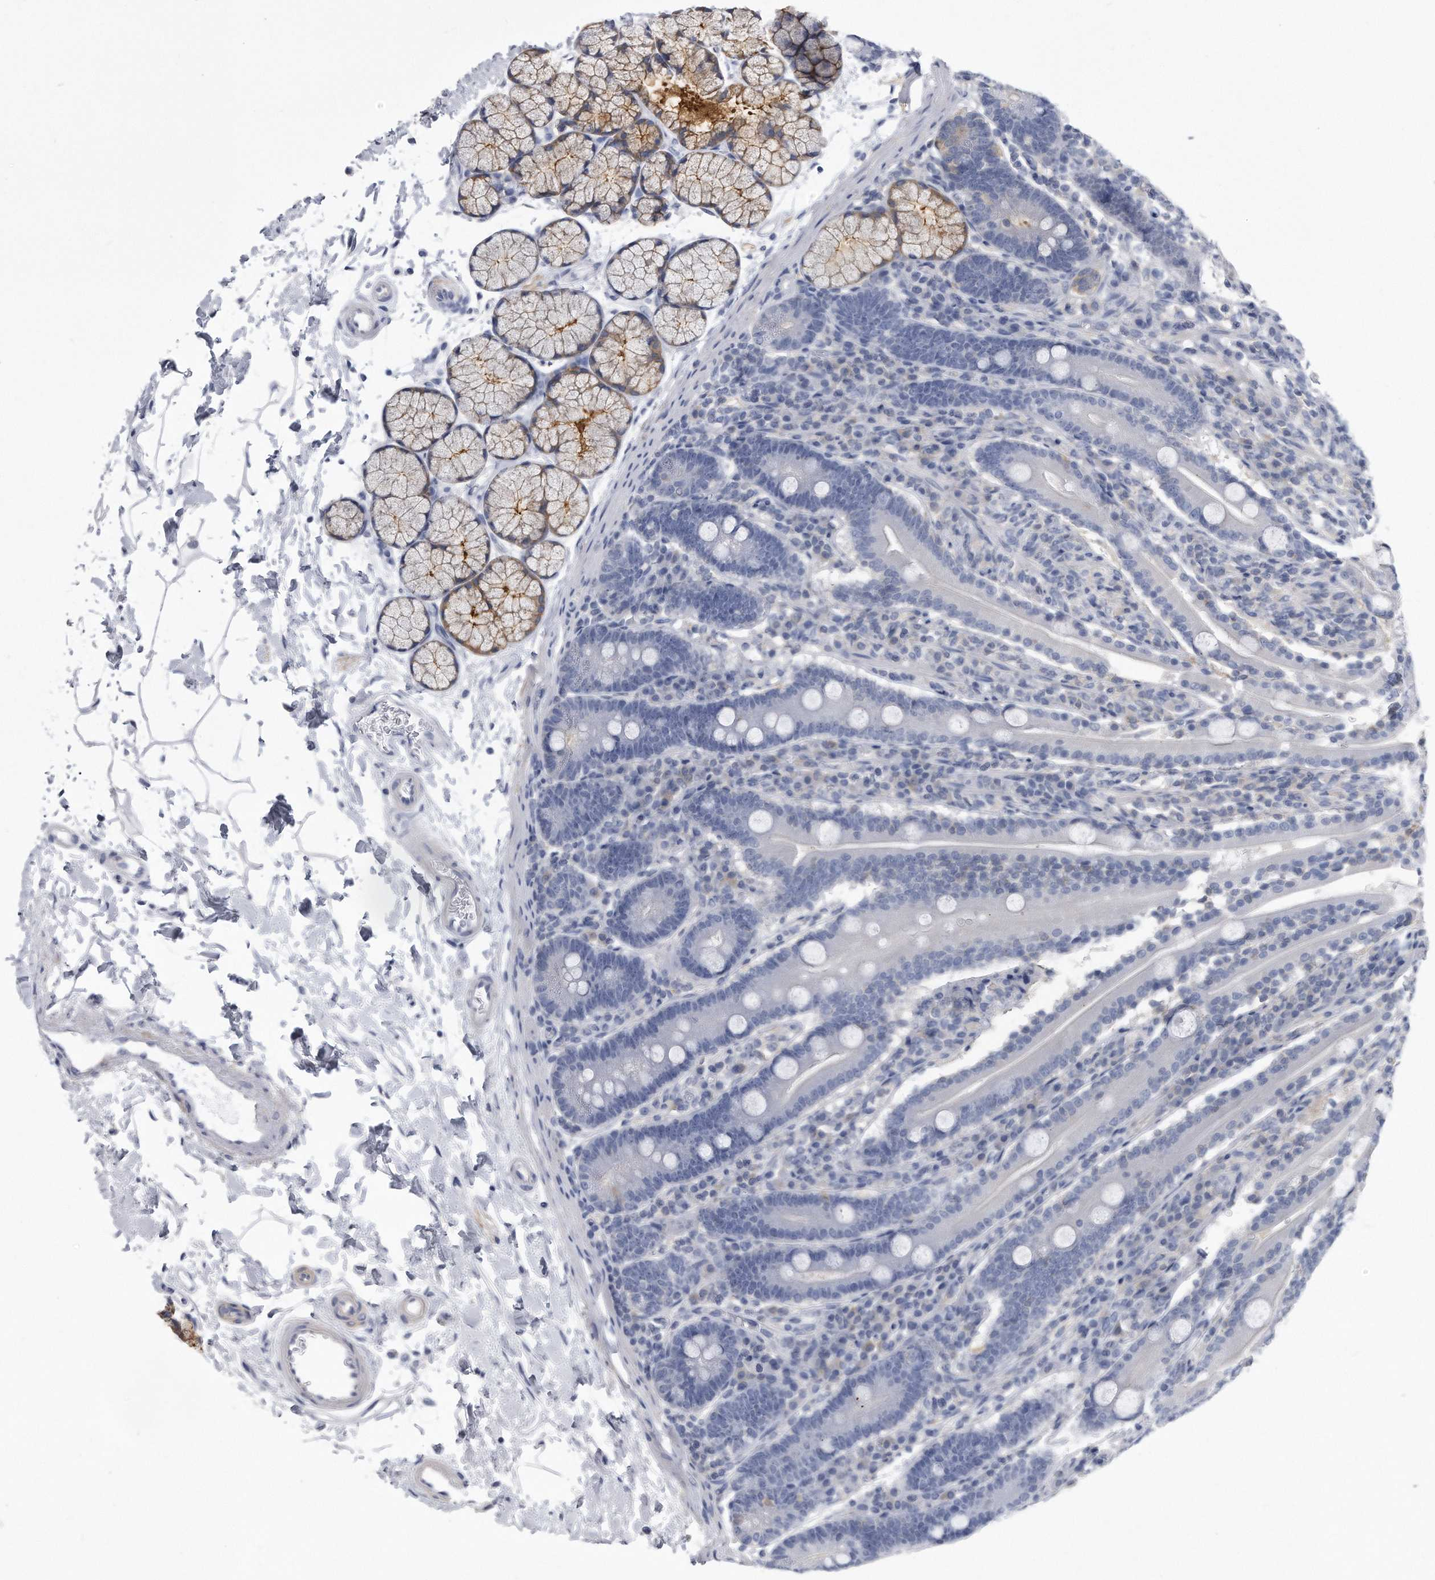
{"staining": {"intensity": "negative", "quantity": "none", "location": "none"}, "tissue": "duodenum", "cell_type": "Glandular cells", "image_type": "normal", "snomed": [{"axis": "morphology", "description": "Normal tissue, NOS"}, {"axis": "topography", "description": "Duodenum"}], "caption": "This is a micrograph of immunohistochemistry (IHC) staining of unremarkable duodenum, which shows no expression in glandular cells.", "gene": "PYGB", "patient": {"sex": "male", "age": 35}}